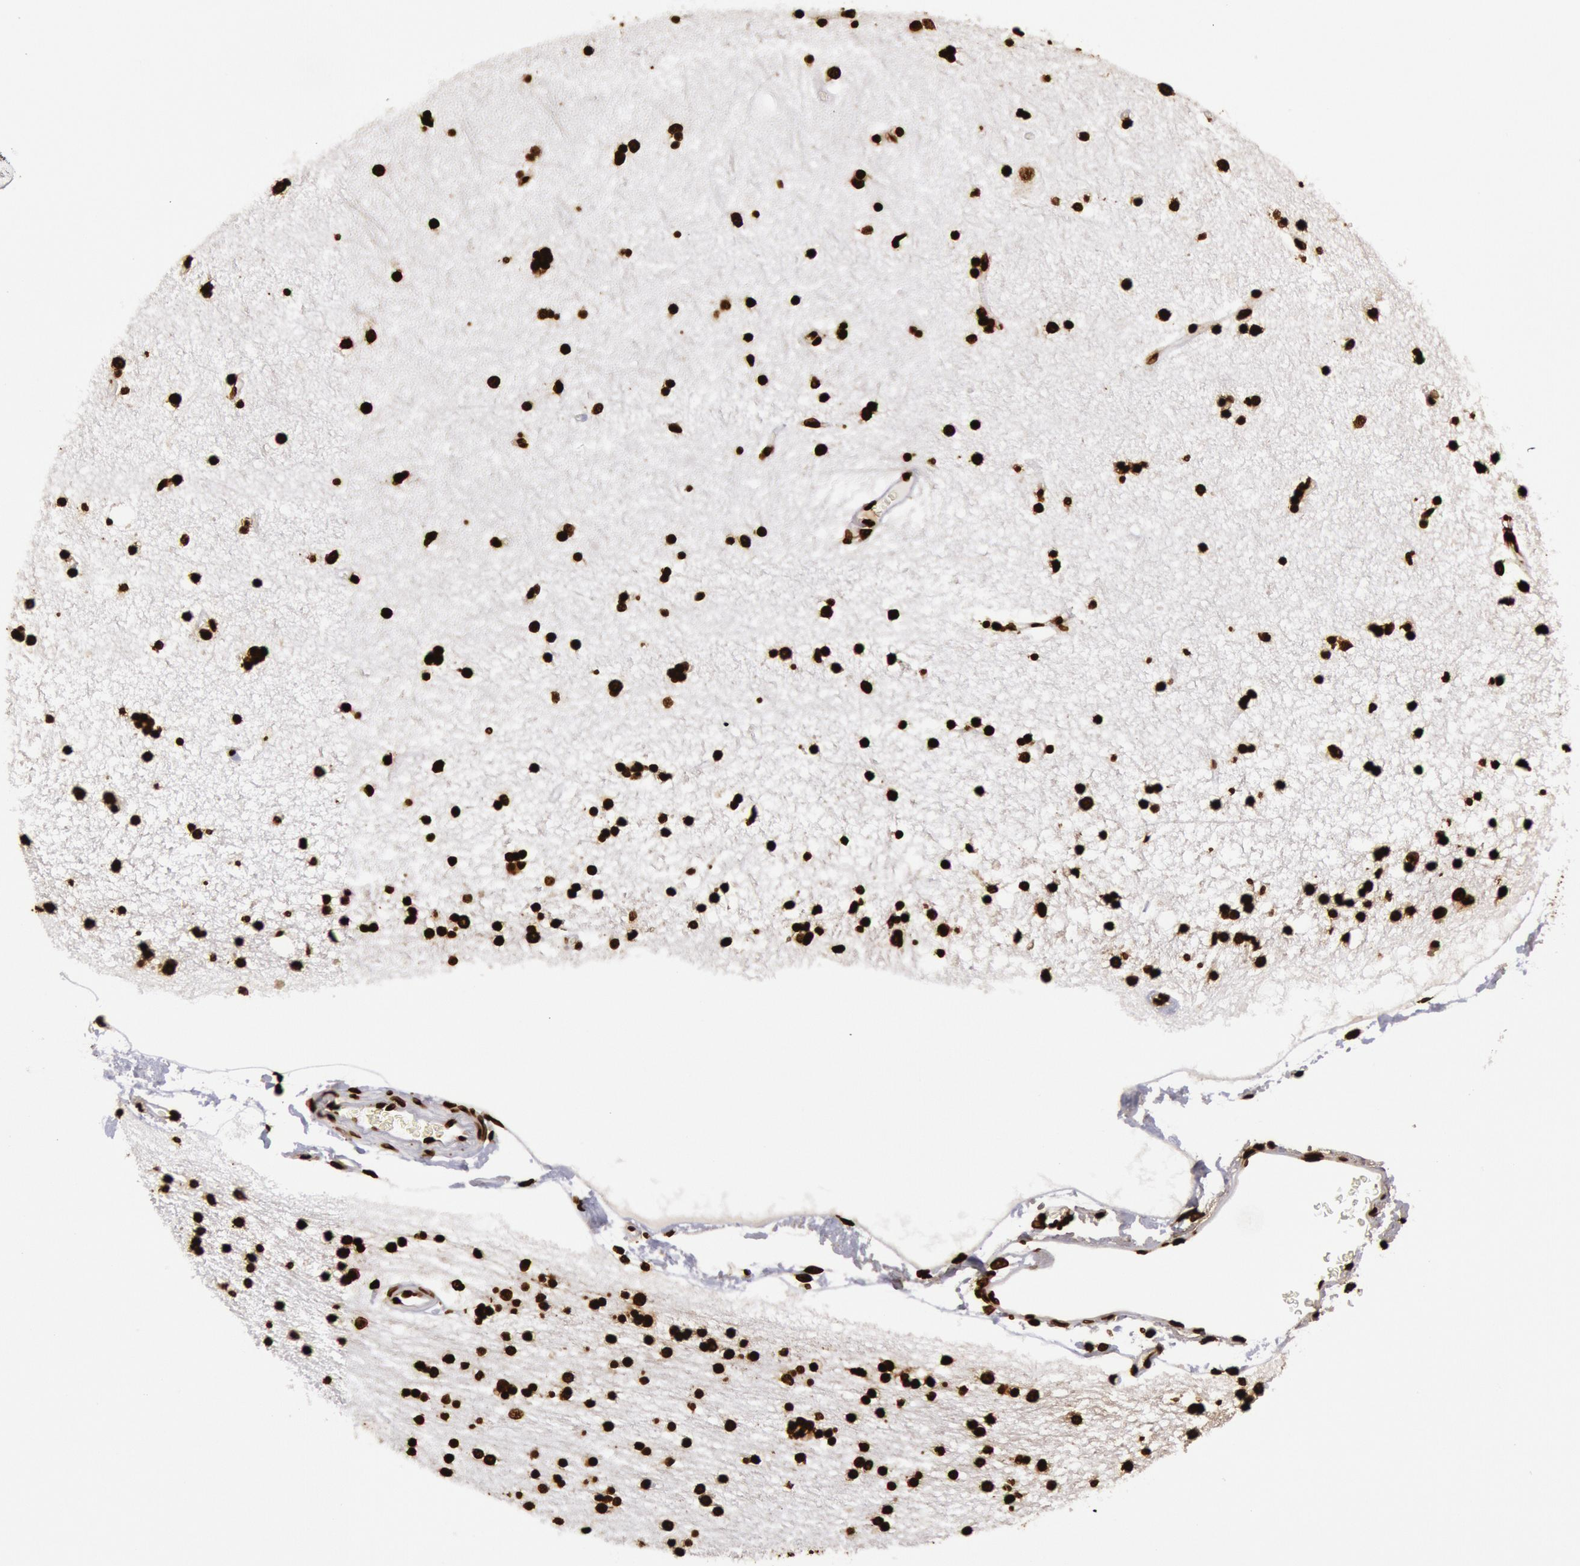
{"staining": {"intensity": "strong", "quantity": ">75%", "location": "nuclear"}, "tissue": "hippocampus", "cell_type": "Glial cells", "image_type": "normal", "snomed": [{"axis": "morphology", "description": "Normal tissue, NOS"}, {"axis": "topography", "description": "Hippocampus"}], "caption": "Strong nuclear expression for a protein is present in about >75% of glial cells of unremarkable hippocampus using immunohistochemistry.", "gene": "H3", "patient": {"sex": "female", "age": 54}}